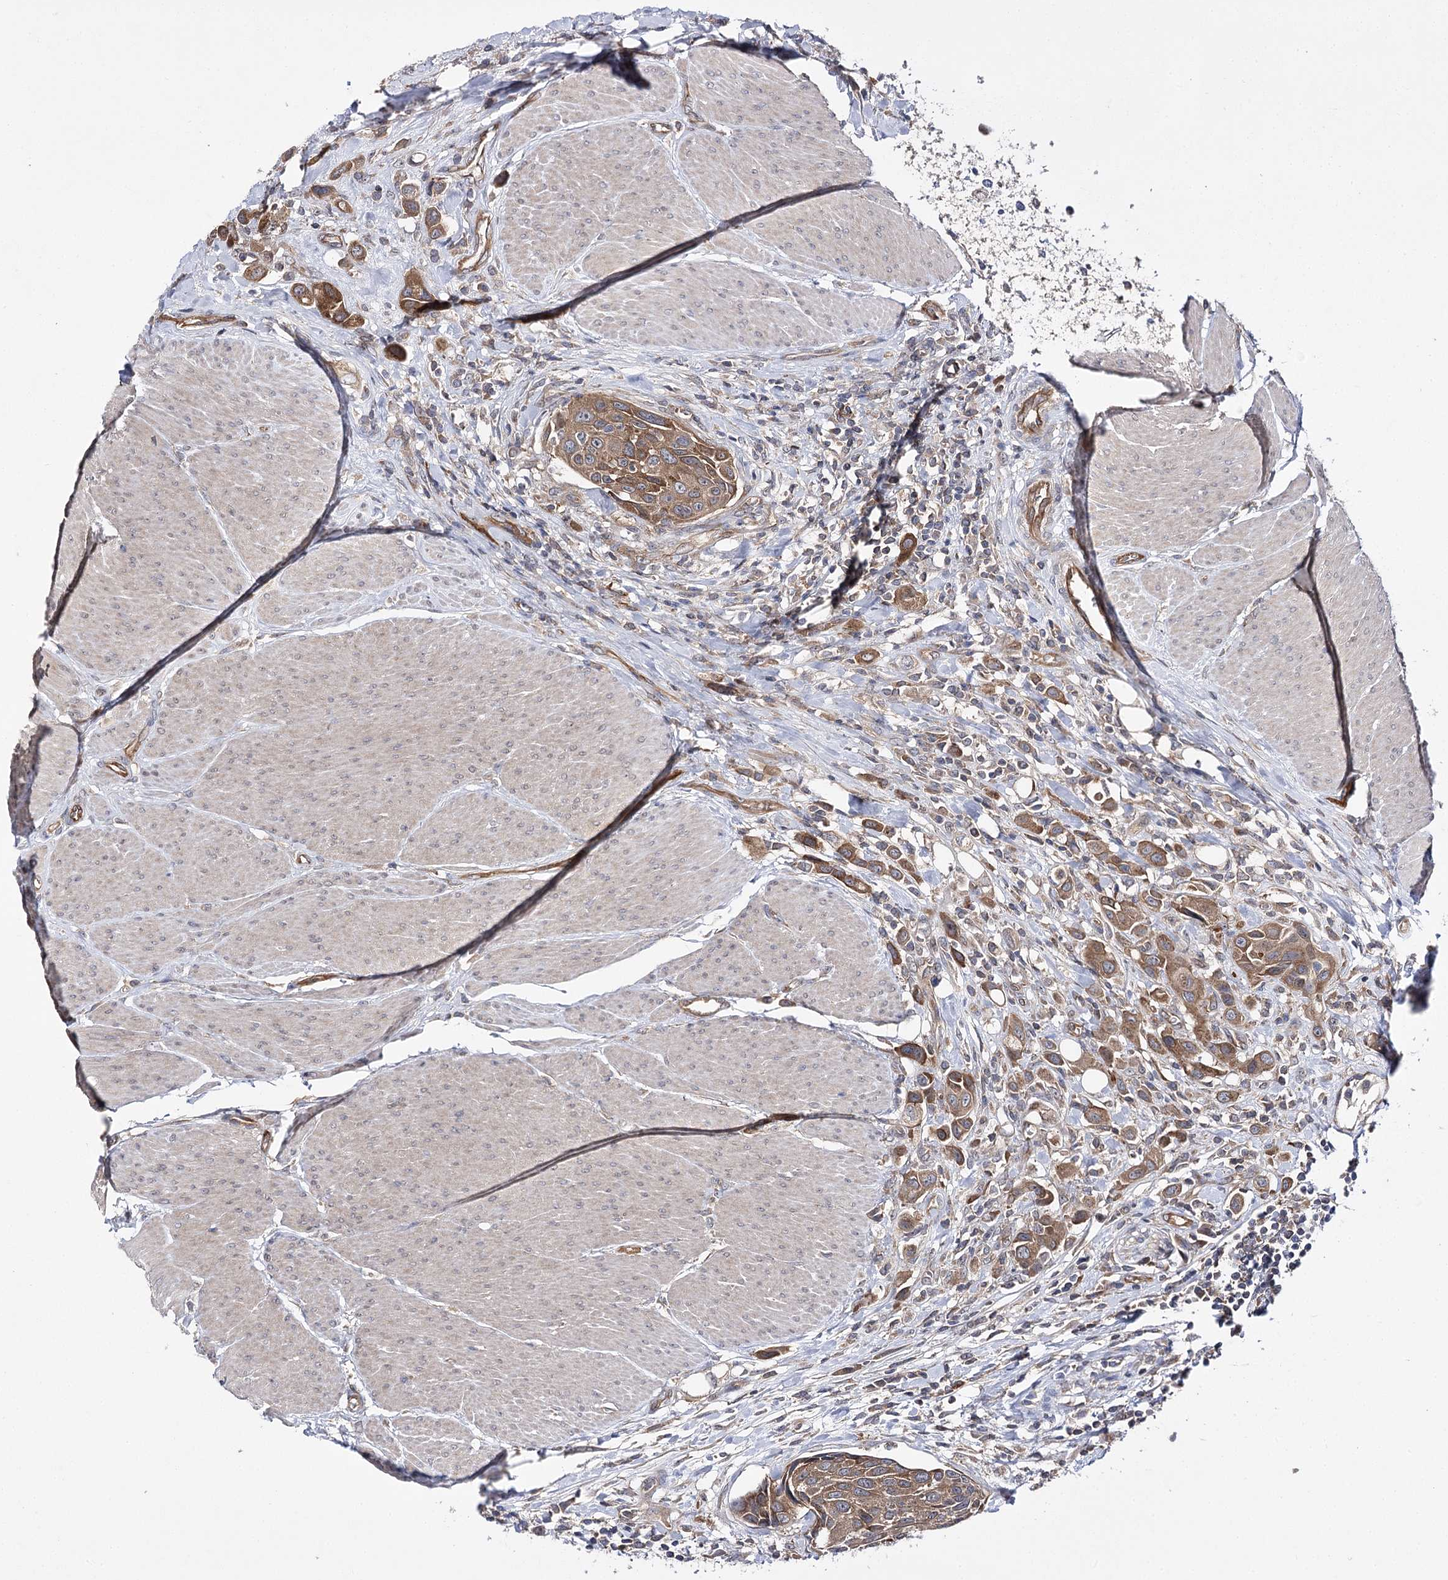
{"staining": {"intensity": "moderate", "quantity": ">75%", "location": "cytoplasmic/membranous"}, "tissue": "urothelial cancer", "cell_type": "Tumor cells", "image_type": "cancer", "snomed": [{"axis": "morphology", "description": "Urothelial carcinoma, High grade"}, {"axis": "topography", "description": "Urinary bladder"}], "caption": "Immunohistochemical staining of human urothelial cancer displays medium levels of moderate cytoplasmic/membranous protein positivity in about >75% of tumor cells.", "gene": "BCR", "patient": {"sex": "male", "age": 50}}